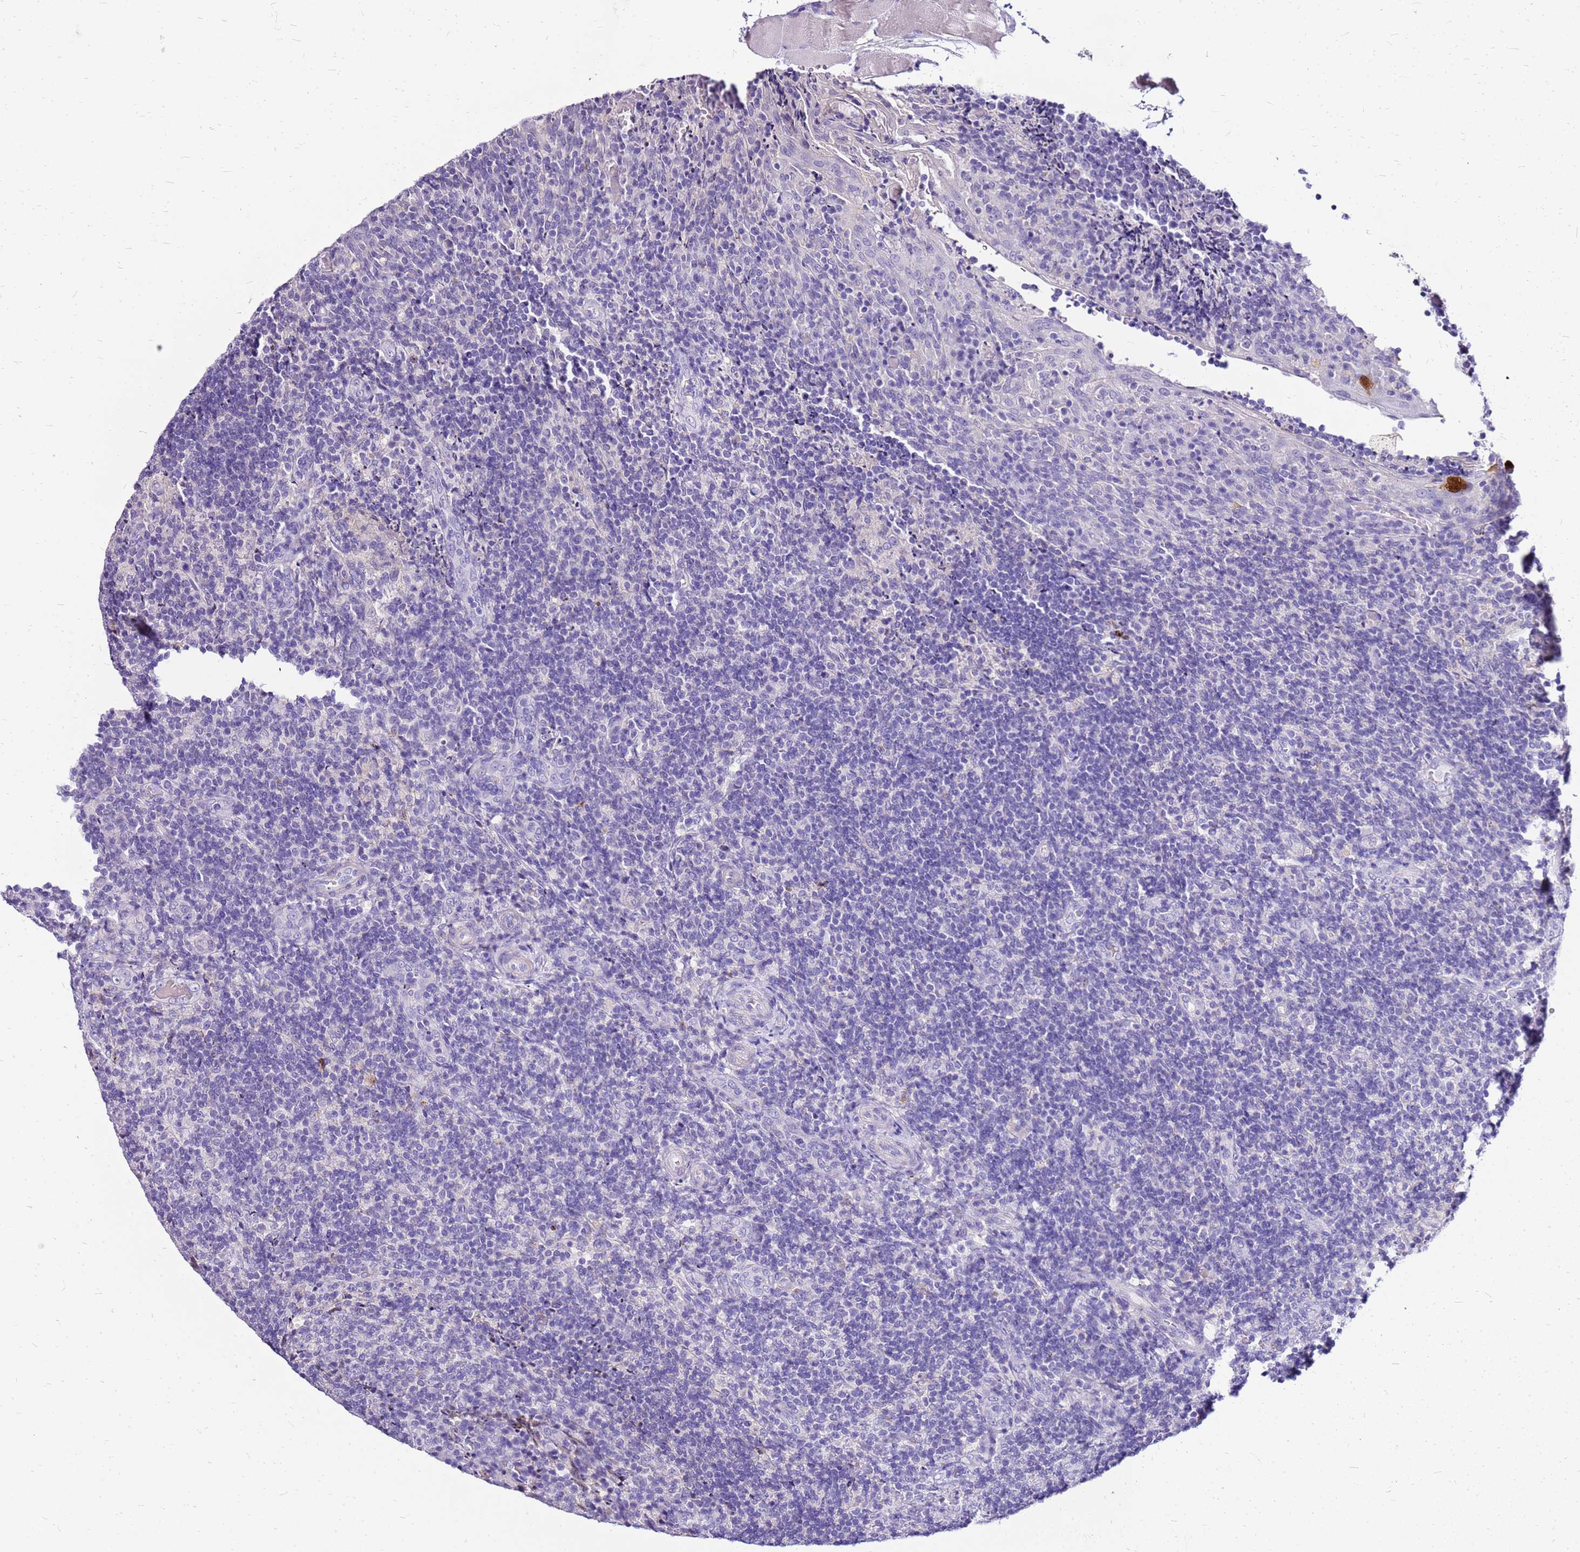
{"staining": {"intensity": "negative", "quantity": "none", "location": "none"}, "tissue": "tonsil", "cell_type": "Germinal center cells", "image_type": "normal", "snomed": [{"axis": "morphology", "description": "Normal tissue, NOS"}, {"axis": "topography", "description": "Tonsil"}], "caption": "Protein analysis of unremarkable tonsil exhibits no significant expression in germinal center cells.", "gene": "DCDC2B", "patient": {"sex": "male", "age": 17}}